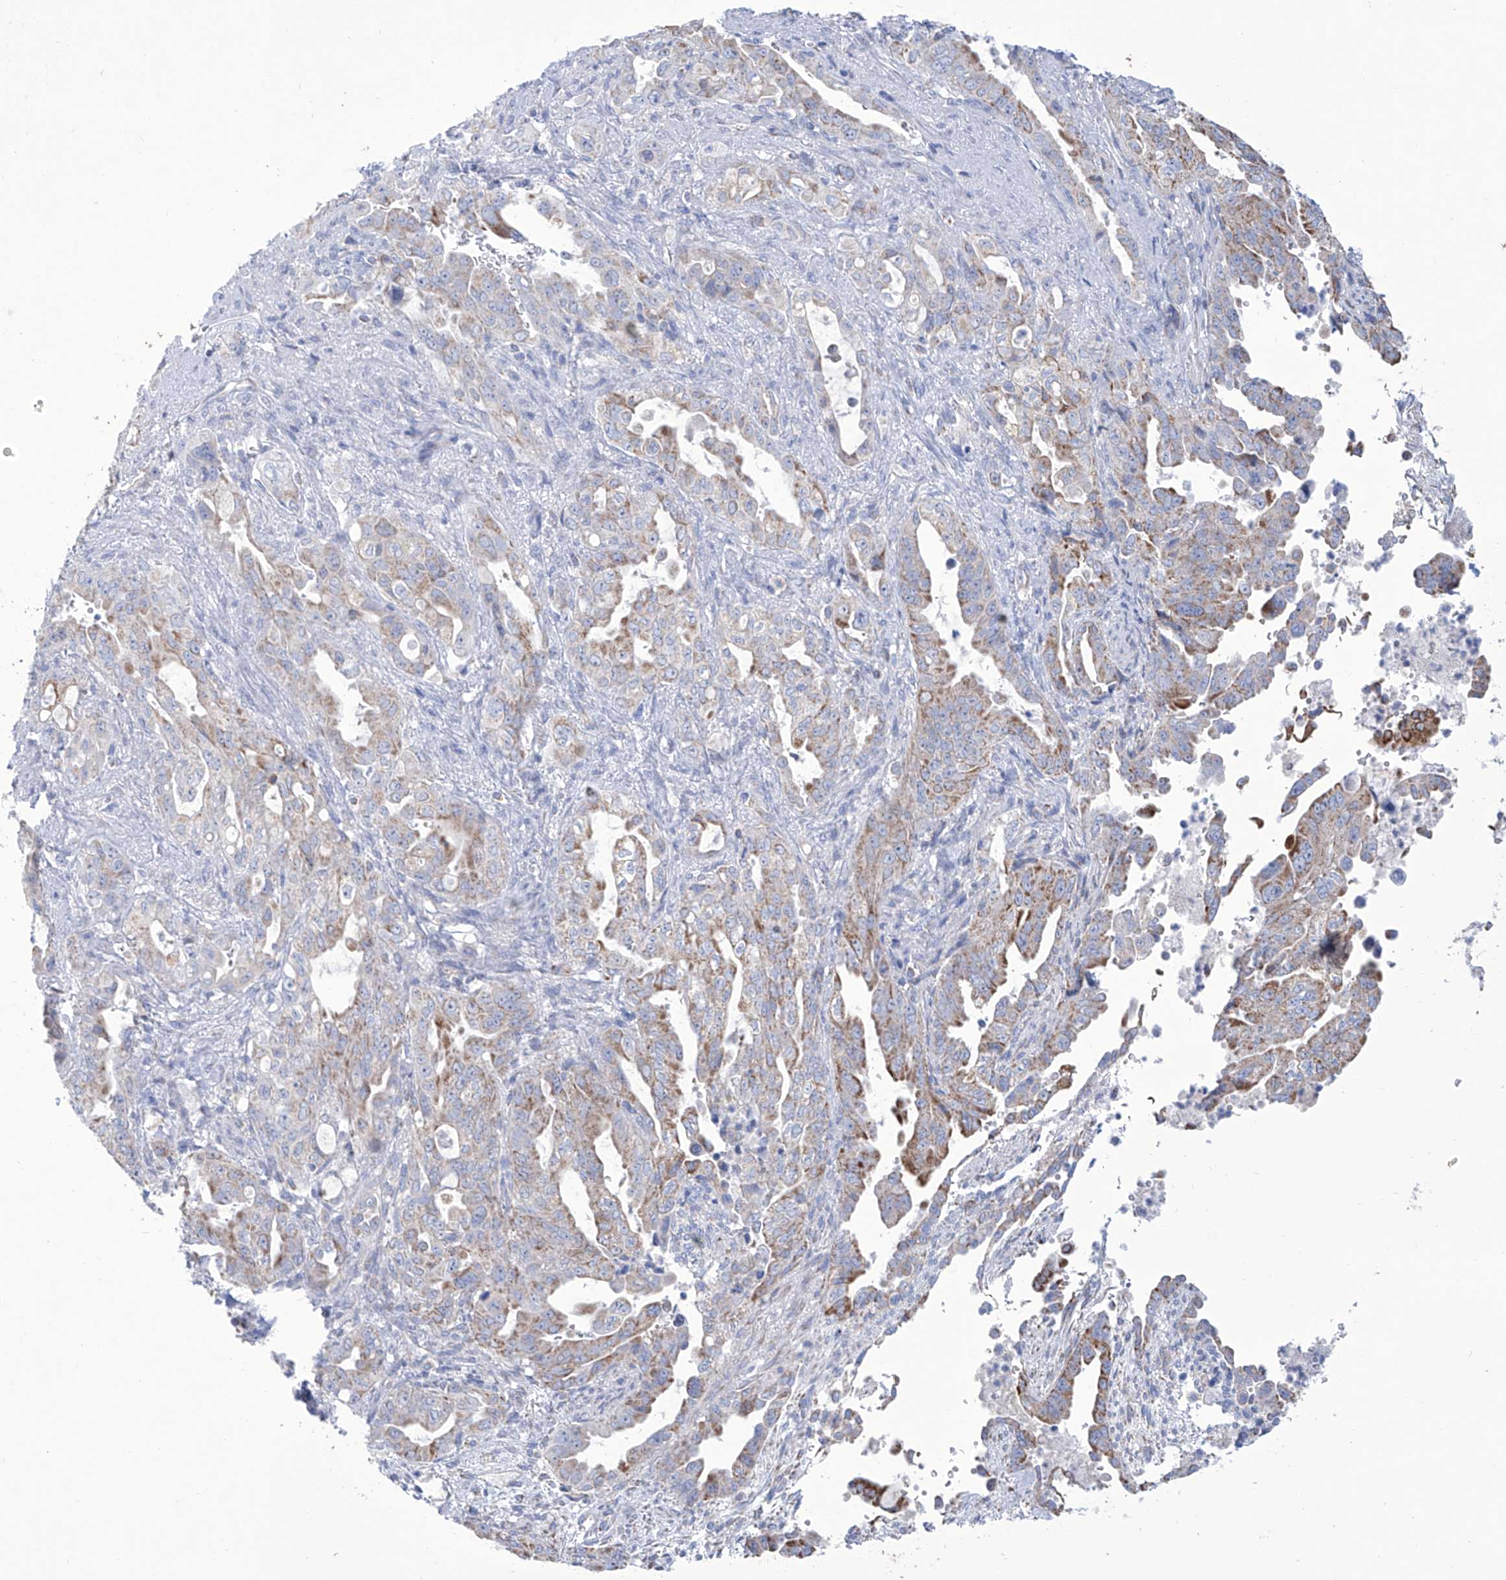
{"staining": {"intensity": "moderate", "quantity": "25%-75%", "location": "cytoplasmic/membranous"}, "tissue": "pancreatic cancer", "cell_type": "Tumor cells", "image_type": "cancer", "snomed": [{"axis": "morphology", "description": "Adenocarcinoma, NOS"}, {"axis": "topography", "description": "Pancreas"}], "caption": "Tumor cells exhibit medium levels of moderate cytoplasmic/membranous positivity in about 25%-75% of cells in adenocarcinoma (pancreatic). Using DAB (brown) and hematoxylin (blue) stains, captured at high magnification using brightfield microscopy.", "gene": "ALDH6A1", "patient": {"sex": "male", "age": 70}}